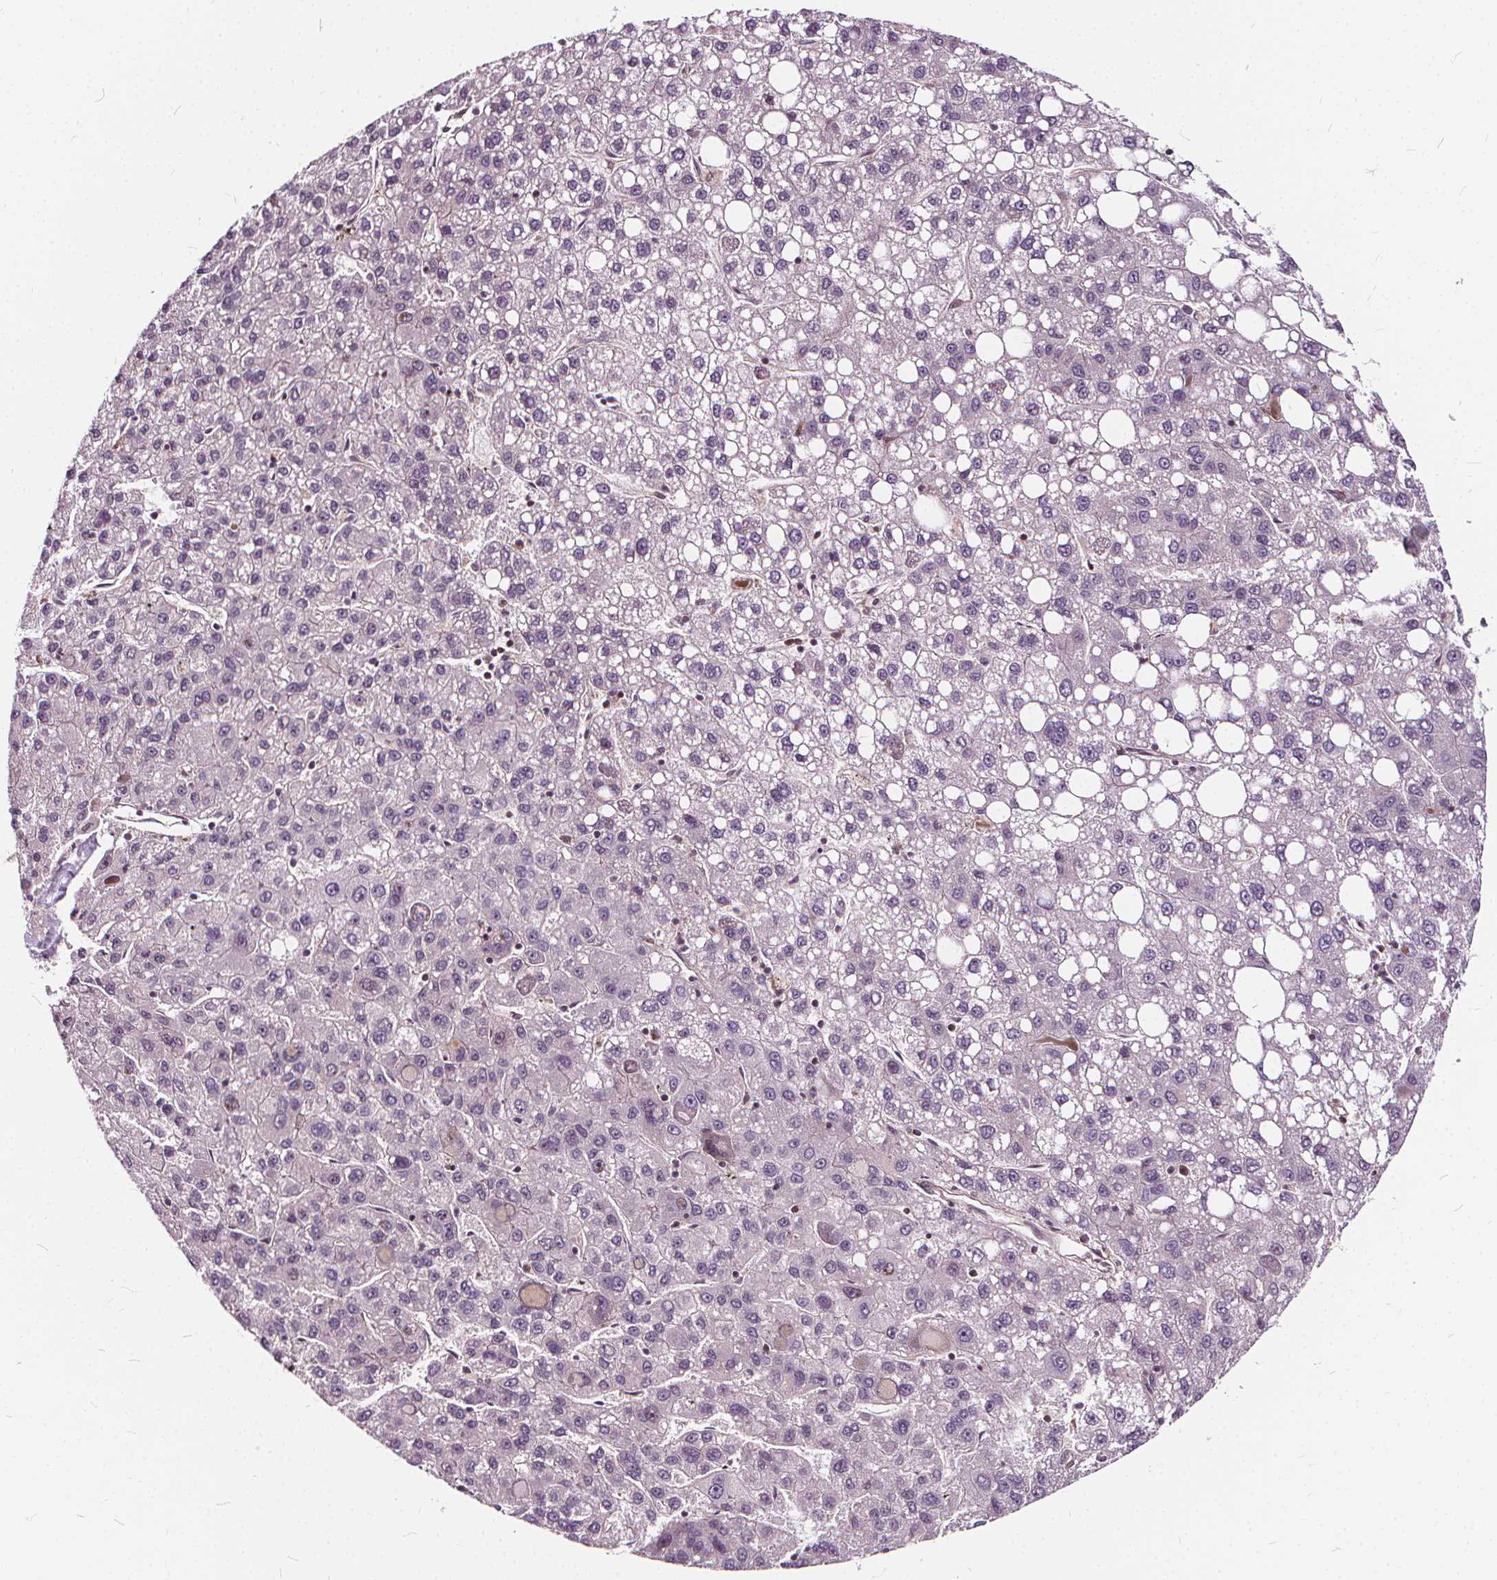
{"staining": {"intensity": "negative", "quantity": "none", "location": "none"}, "tissue": "liver cancer", "cell_type": "Tumor cells", "image_type": "cancer", "snomed": [{"axis": "morphology", "description": "Carcinoma, Hepatocellular, NOS"}, {"axis": "topography", "description": "Liver"}], "caption": "Immunohistochemistry (IHC) of hepatocellular carcinoma (liver) displays no expression in tumor cells. (DAB (3,3'-diaminobenzidine) IHC with hematoxylin counter stain).", "gene": "INPP5E", "patient": {"sex": "female", "age": 82}}